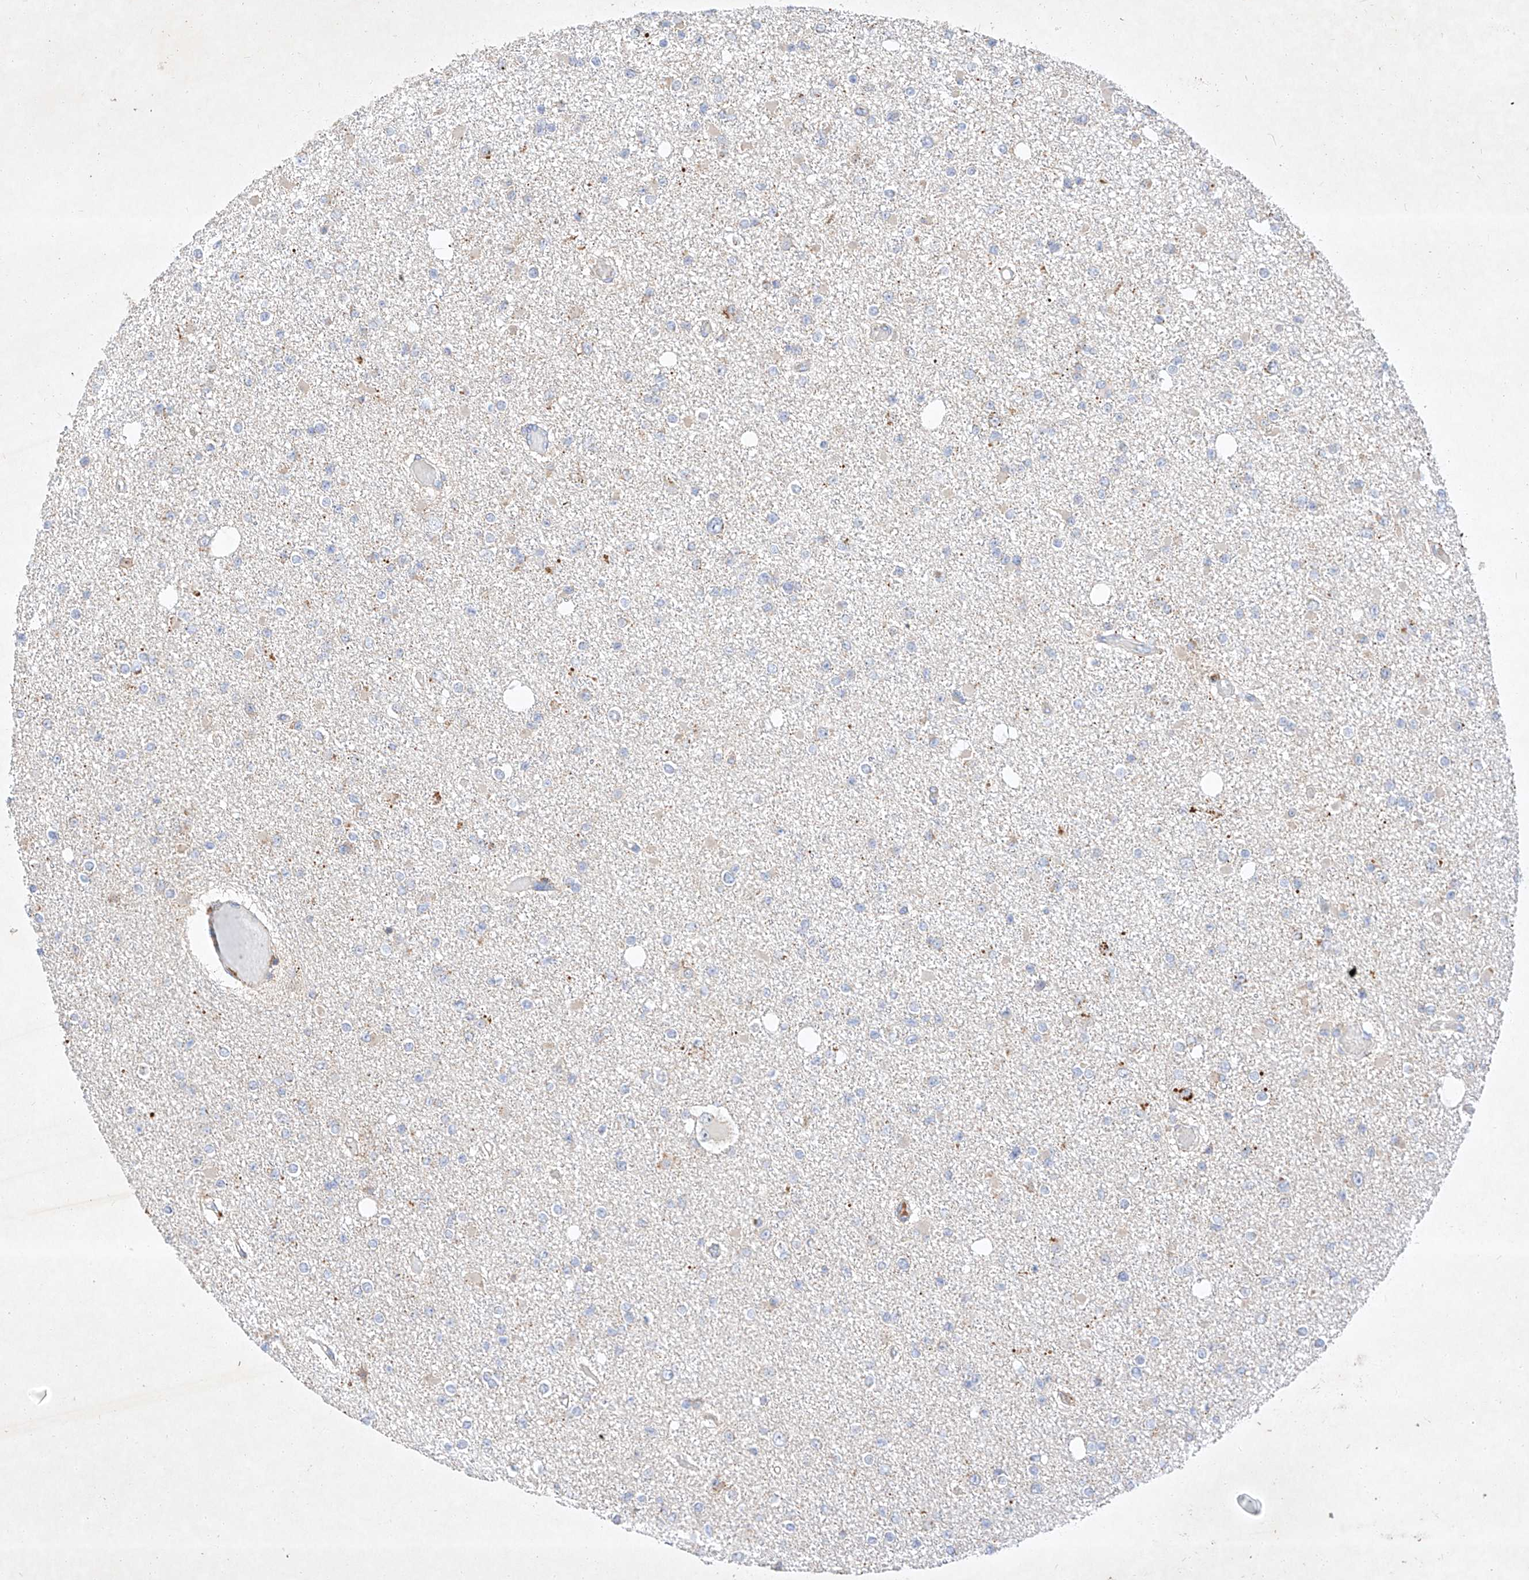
{"staining": {"intensity": "negative", "quantity": "none", "location": "none"}, "tissue": "glioma", "cell_type": "Tumor cells", "image_type": "cancer", "snomed": [{"axis": "morphology", "description": "Glioma, malignant, Low grade"}, {"axis": "topography", "description": "Brain"}], "caption": "Immunohistochemistry micrograph of neoplastic tissue: low-grade glioma (malignant) stained with DAB (3,3'-diaminobenzidine) reveals no significant protein expression in tumor cells.", "gene": "OSGEPL1", "patient": {"sex": "female", "age": 22}}